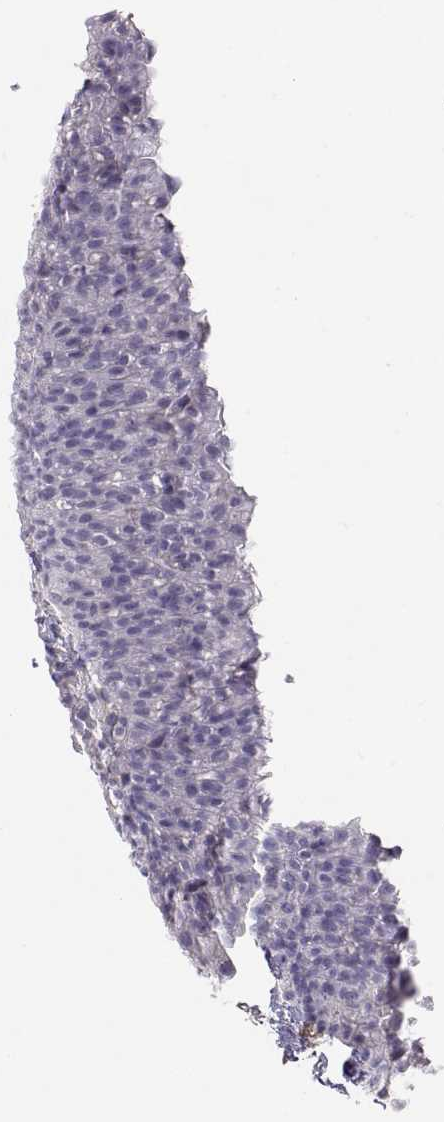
{"staining": {"intensity": "negative", "quantity": "none", "location": "none"}, "tissue": "urinary bladder", "cell_type": "Urothelial cells", "image_type": "normal", "snomed": [{"axis": "morphology", "description": "Normal tissue, NOS"}, {"axis": "topography", "description": "Urinary bladder"}], "caption": "Urothelial cells are negative for protein expression in normal human urinary bladder.", "gene": "ENDOU", "patient": {"sex": "male", "age": 76}}